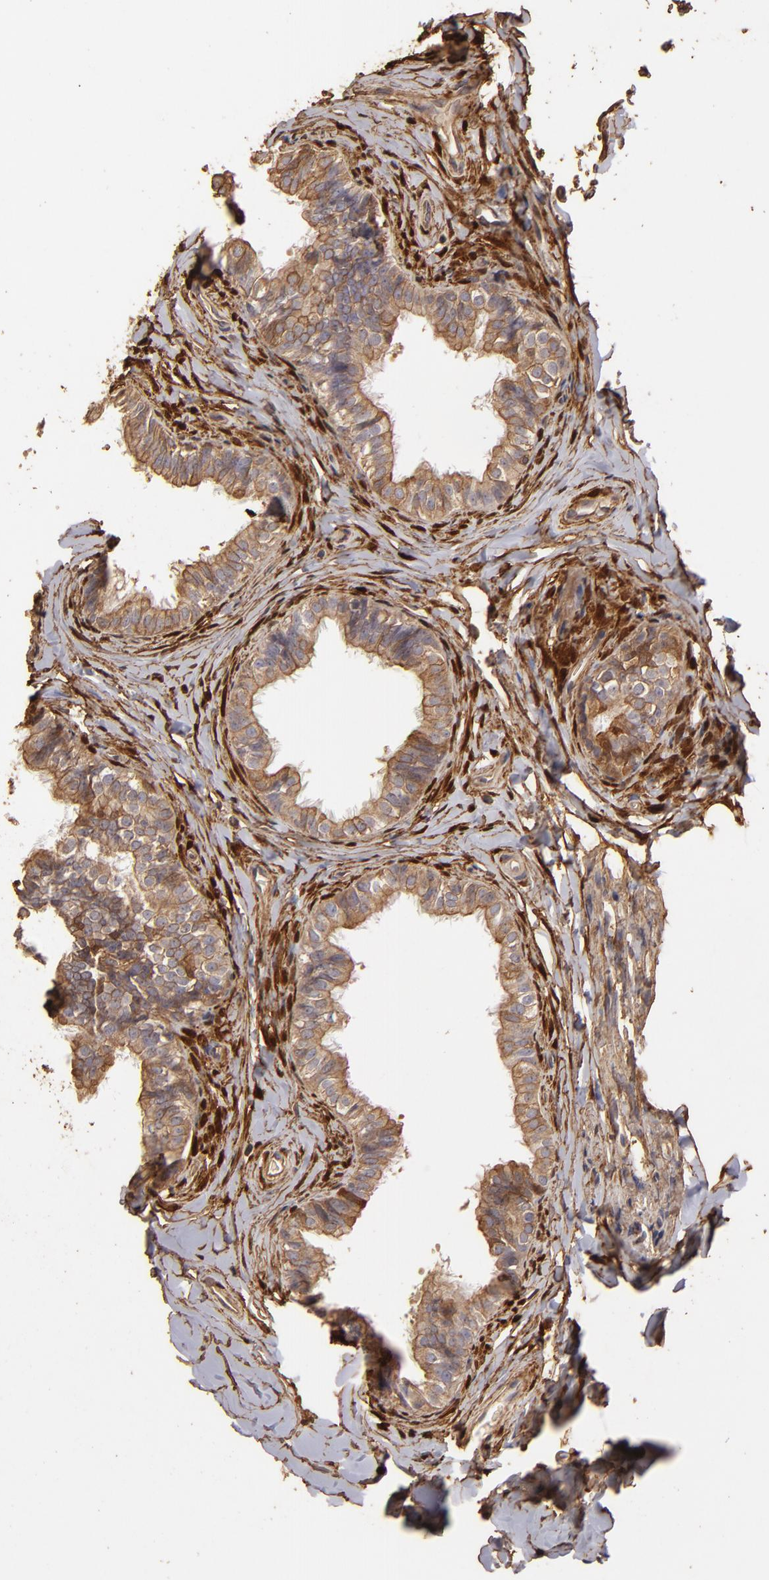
{"staining": {"intensity": "weak", "quantity": ">75%", "location": "cytoplasmic/membranous"}, "tissue": "epididymis", "cell_type": "Glandular cells", "image_type": "normal", "snomed": [{"axis": "morphology", "description": "Normal tissue, NOS"}, {"axis": "topography", "description": "Epididymis"}], "caption": "Immunohistochemistry (IHC) (DAB (3,3'-diaminobenzidine)) staining of unremarkable human epididymis exhibits weak cytoplasmic/membranous protein expression in approximately >75% of glandular cells.", "gene": "HSPB6", "patient": {"sex": "male", "age": 26}}